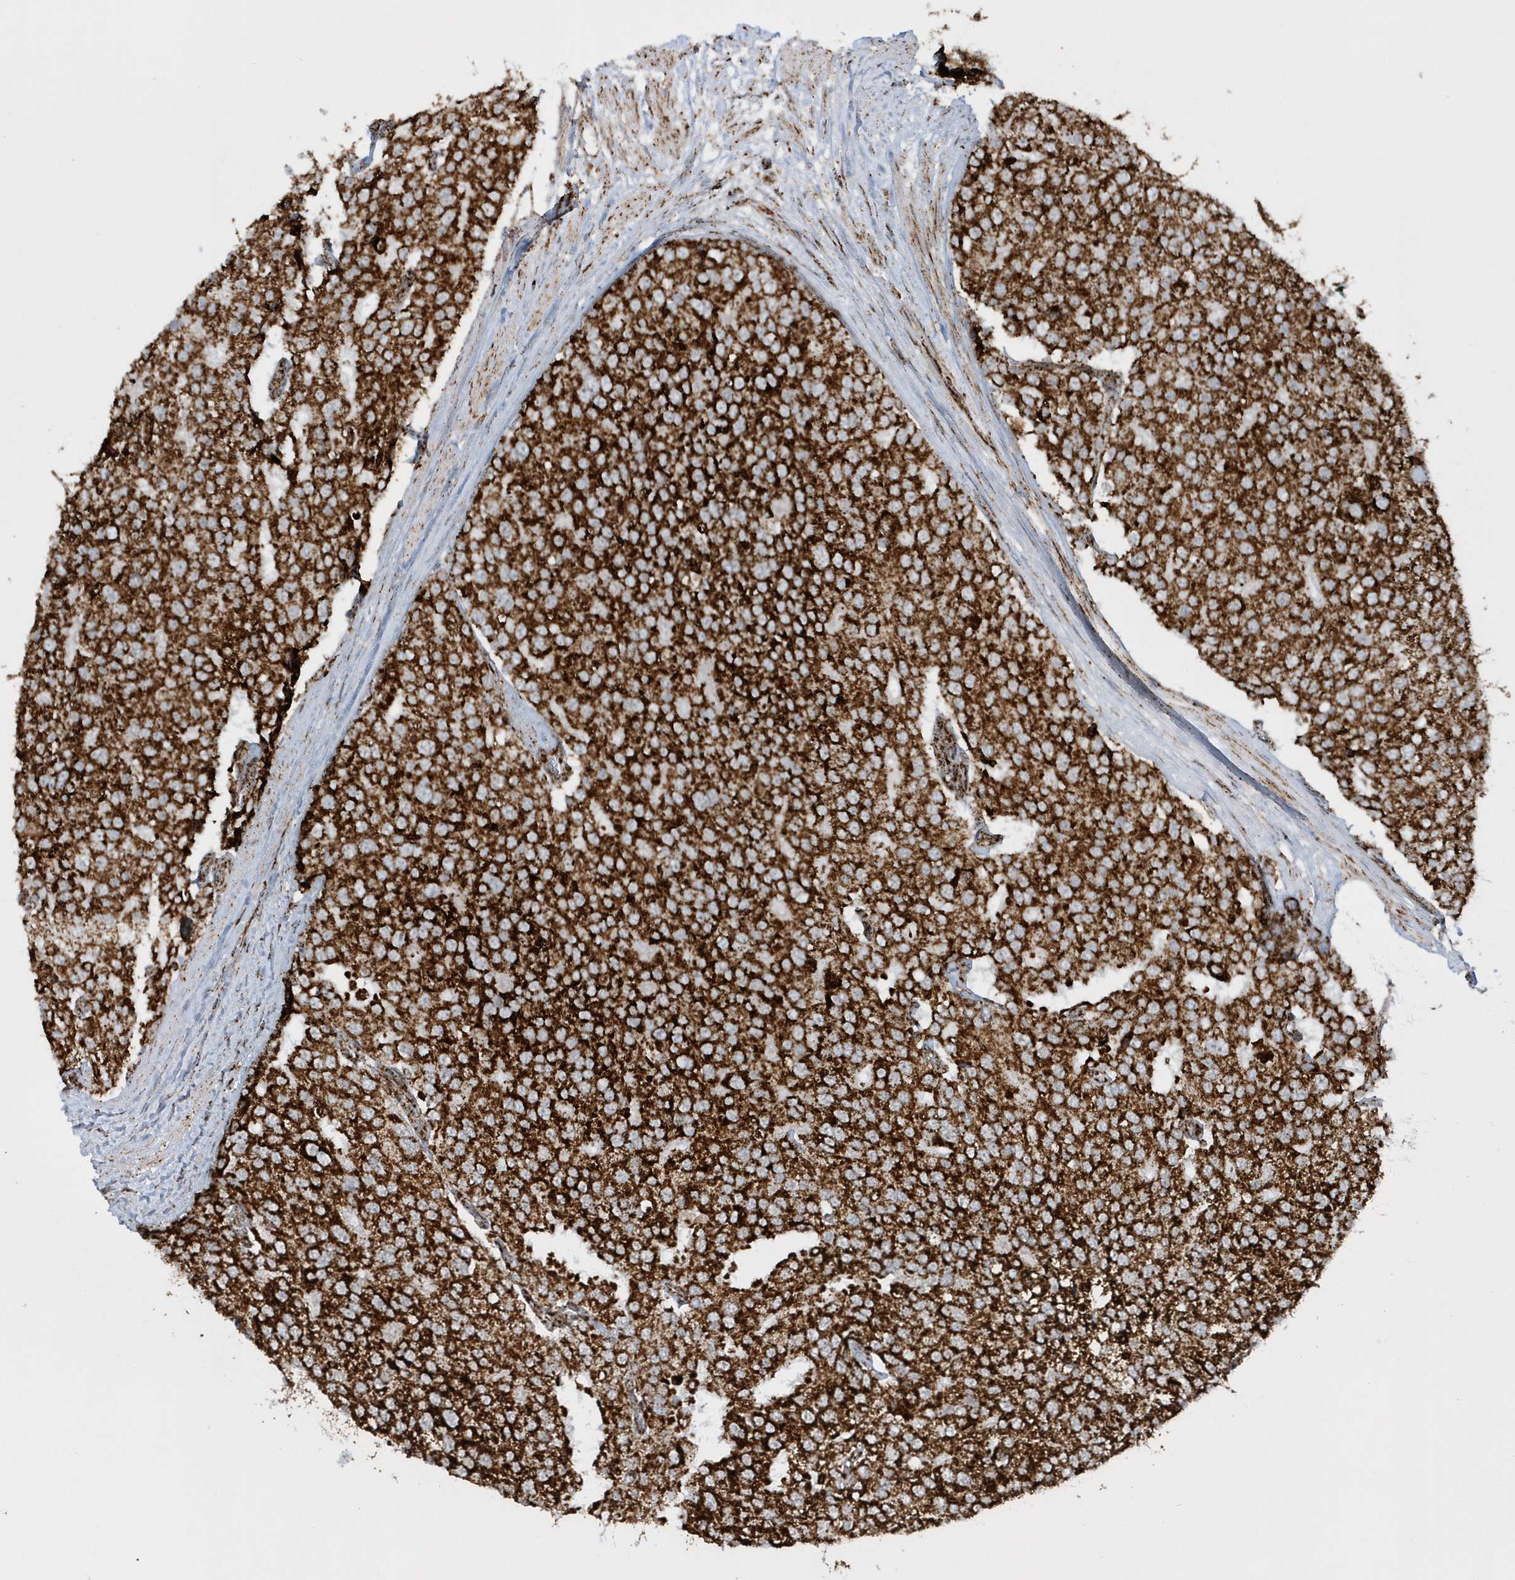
{"staining": {"intensity": "strong", "quantity": ">75%", "location": "cytoplasmic/membranous"}, "tissue": "prostate cancer", "cell_type": "Tumor cells", "image_type": "cancer", "snomed": [{"axis": "morphology", "description": "Adenocarcinoma, High grade"}, {"axis": "topography", "description": "Prostate"}], "caption": "A high-resolution micrograph shows IHC staining of high-grade adenocarcinoma (prostate), which shows strong cytoplasmic/membranous expression in approximately >75% of tumor cells.", "gene": "CRY2", "patient": {"sex": "male", "age": 50}}